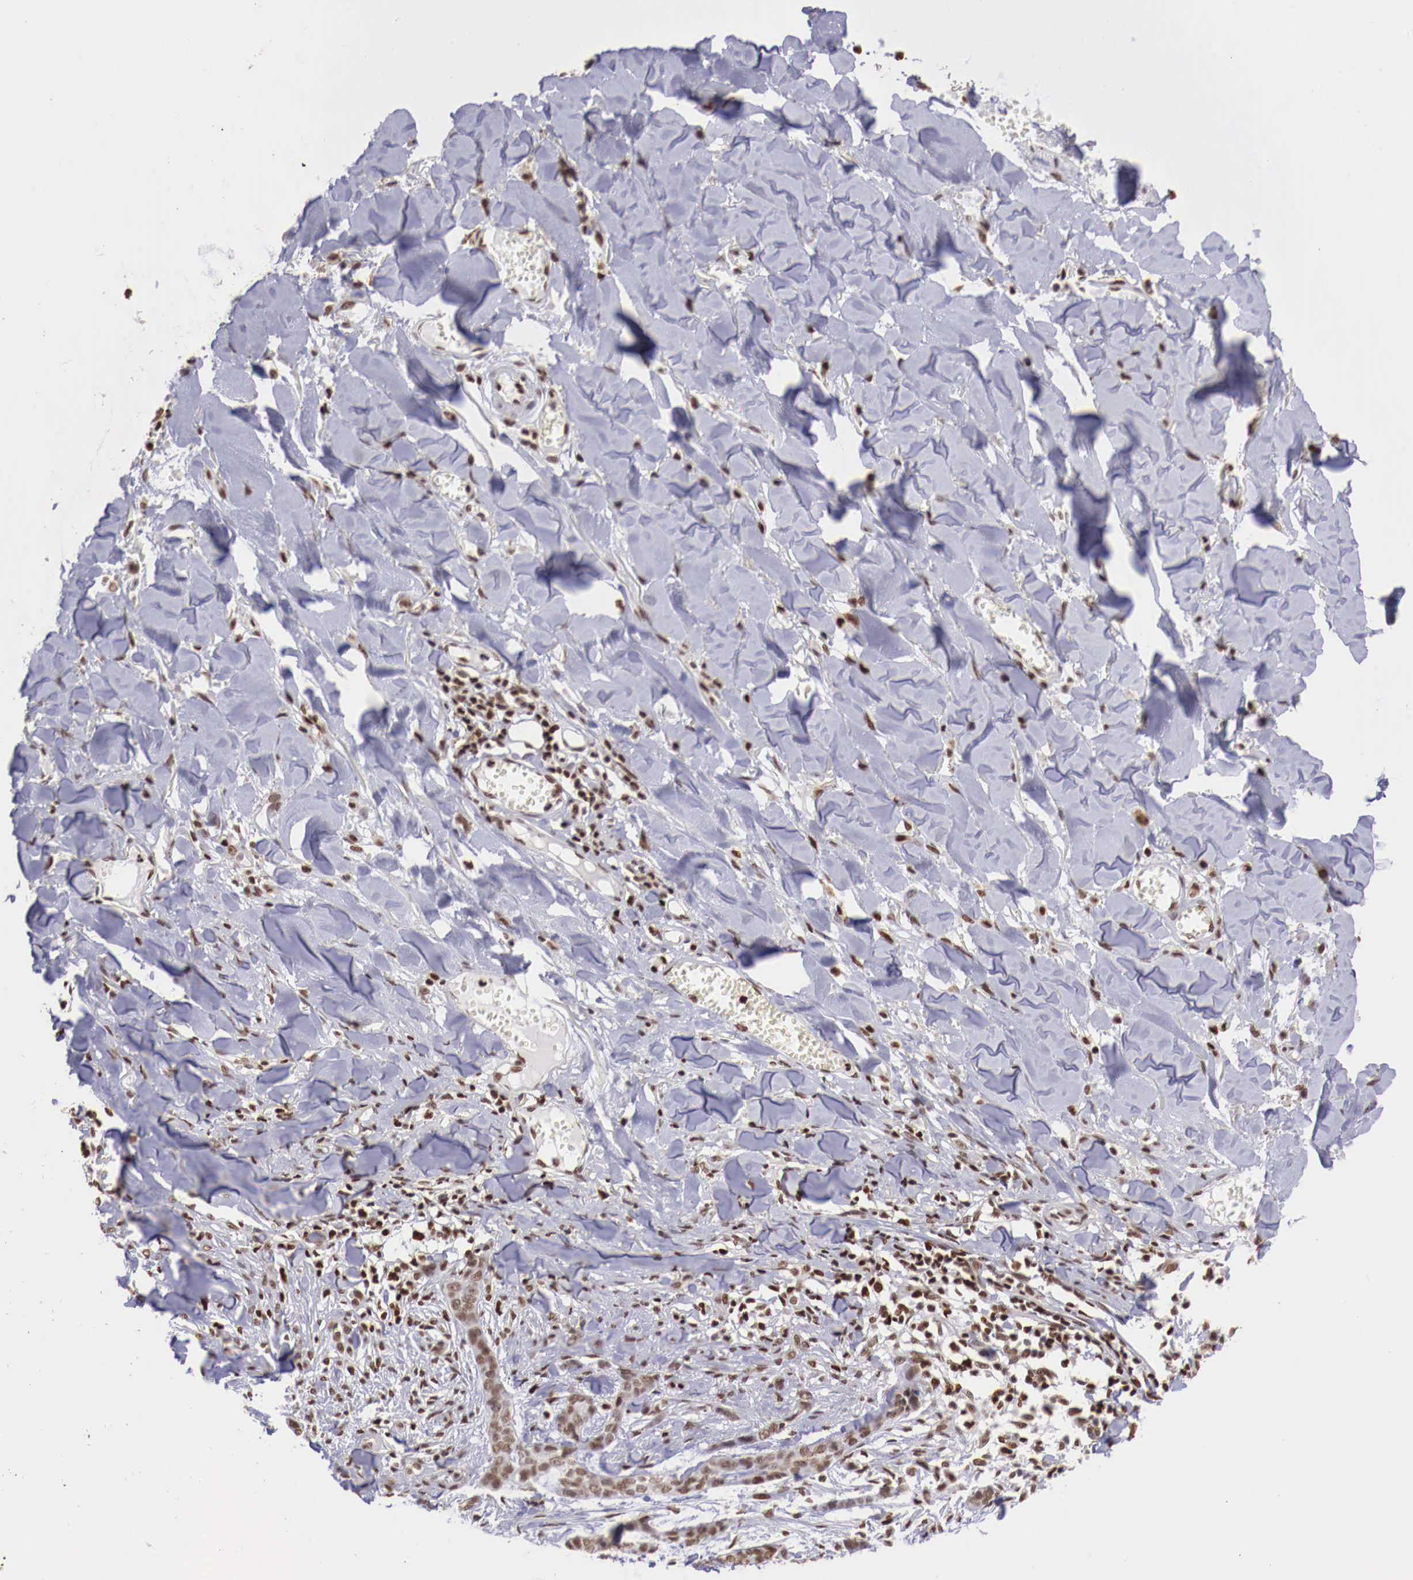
{"staining": {"intensity": "moderate", "quantity": ">75%", "location": "nuclear"}, "tissue": "skin cancer", "cell_type": "Tumor cells", "image_type": "cancer", "snomed": [{"axis": "morphology", "description": "Normal tissue, NOS"}, {"axis": "morphology", "description": "Basal cell carcinoma"}, {"axis": "topography", "description": "Skin"}], "caption": "This photomicrograph shows IHC staining of skin cancer (basal cell carcinoma), with medium moderate nuclear positivity in about >75% of tumor cells.", "gene": "MAX", "patient": {"sex": "female", "age": 65}}